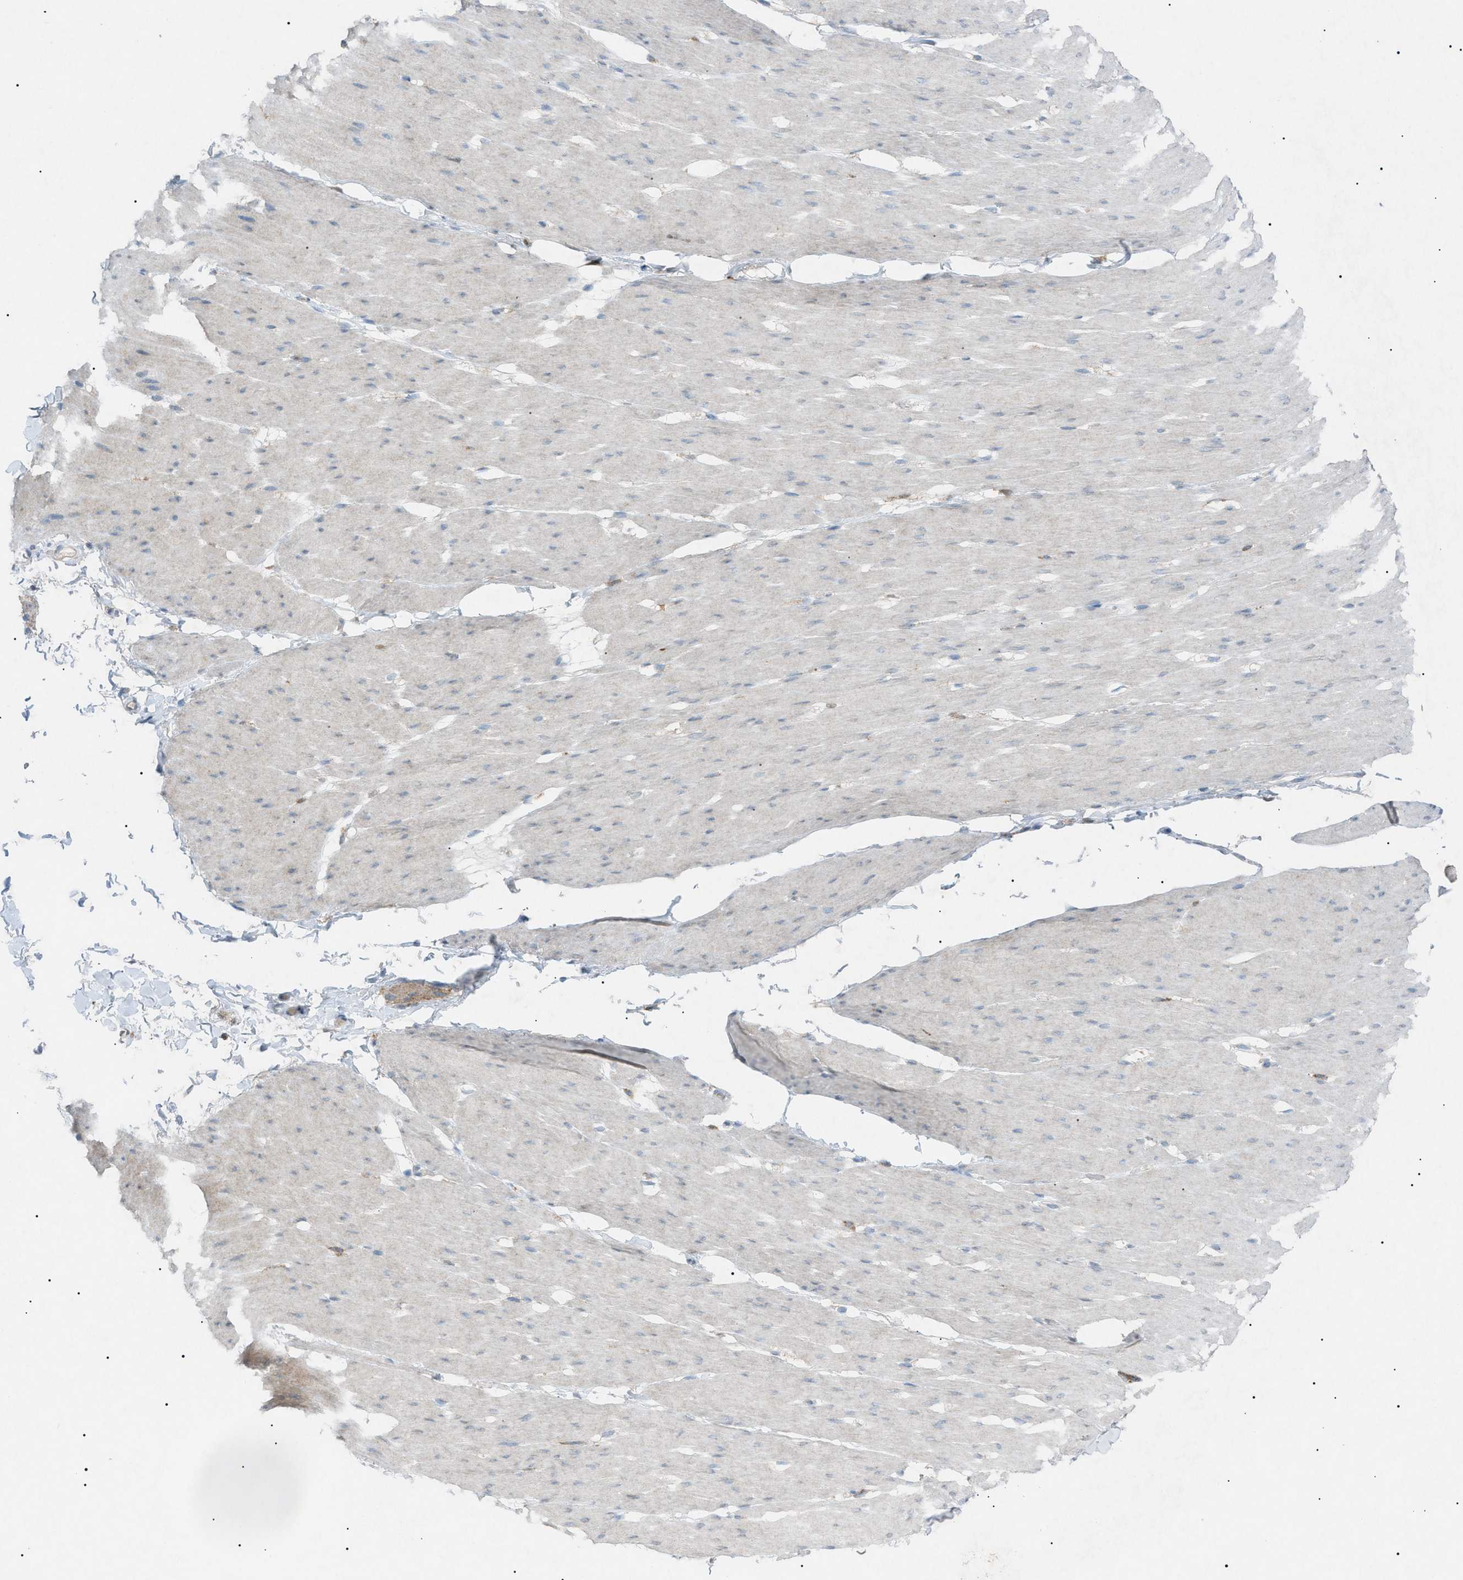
{"staining": {"intensity": "negative", "quantity": "none", "location": "none"}, "tissue": "smooth muscle", "cell_type": "Smooth muscle cells", "image_type": "normal", "snomed": [{"axis": "morphology", "description": "Normal tissue, NOS"}, {"axis": "topography", "description": "Smooth muscle"}, {"axis": "topography", "description": "Colon"}], "caption": "Immunohistochemical staining of unremarkable human smooth muscle displays no significant staining in smooth muscle cells.", "gene": "BTK", "patient": {"sex": "male", "age": 67}}